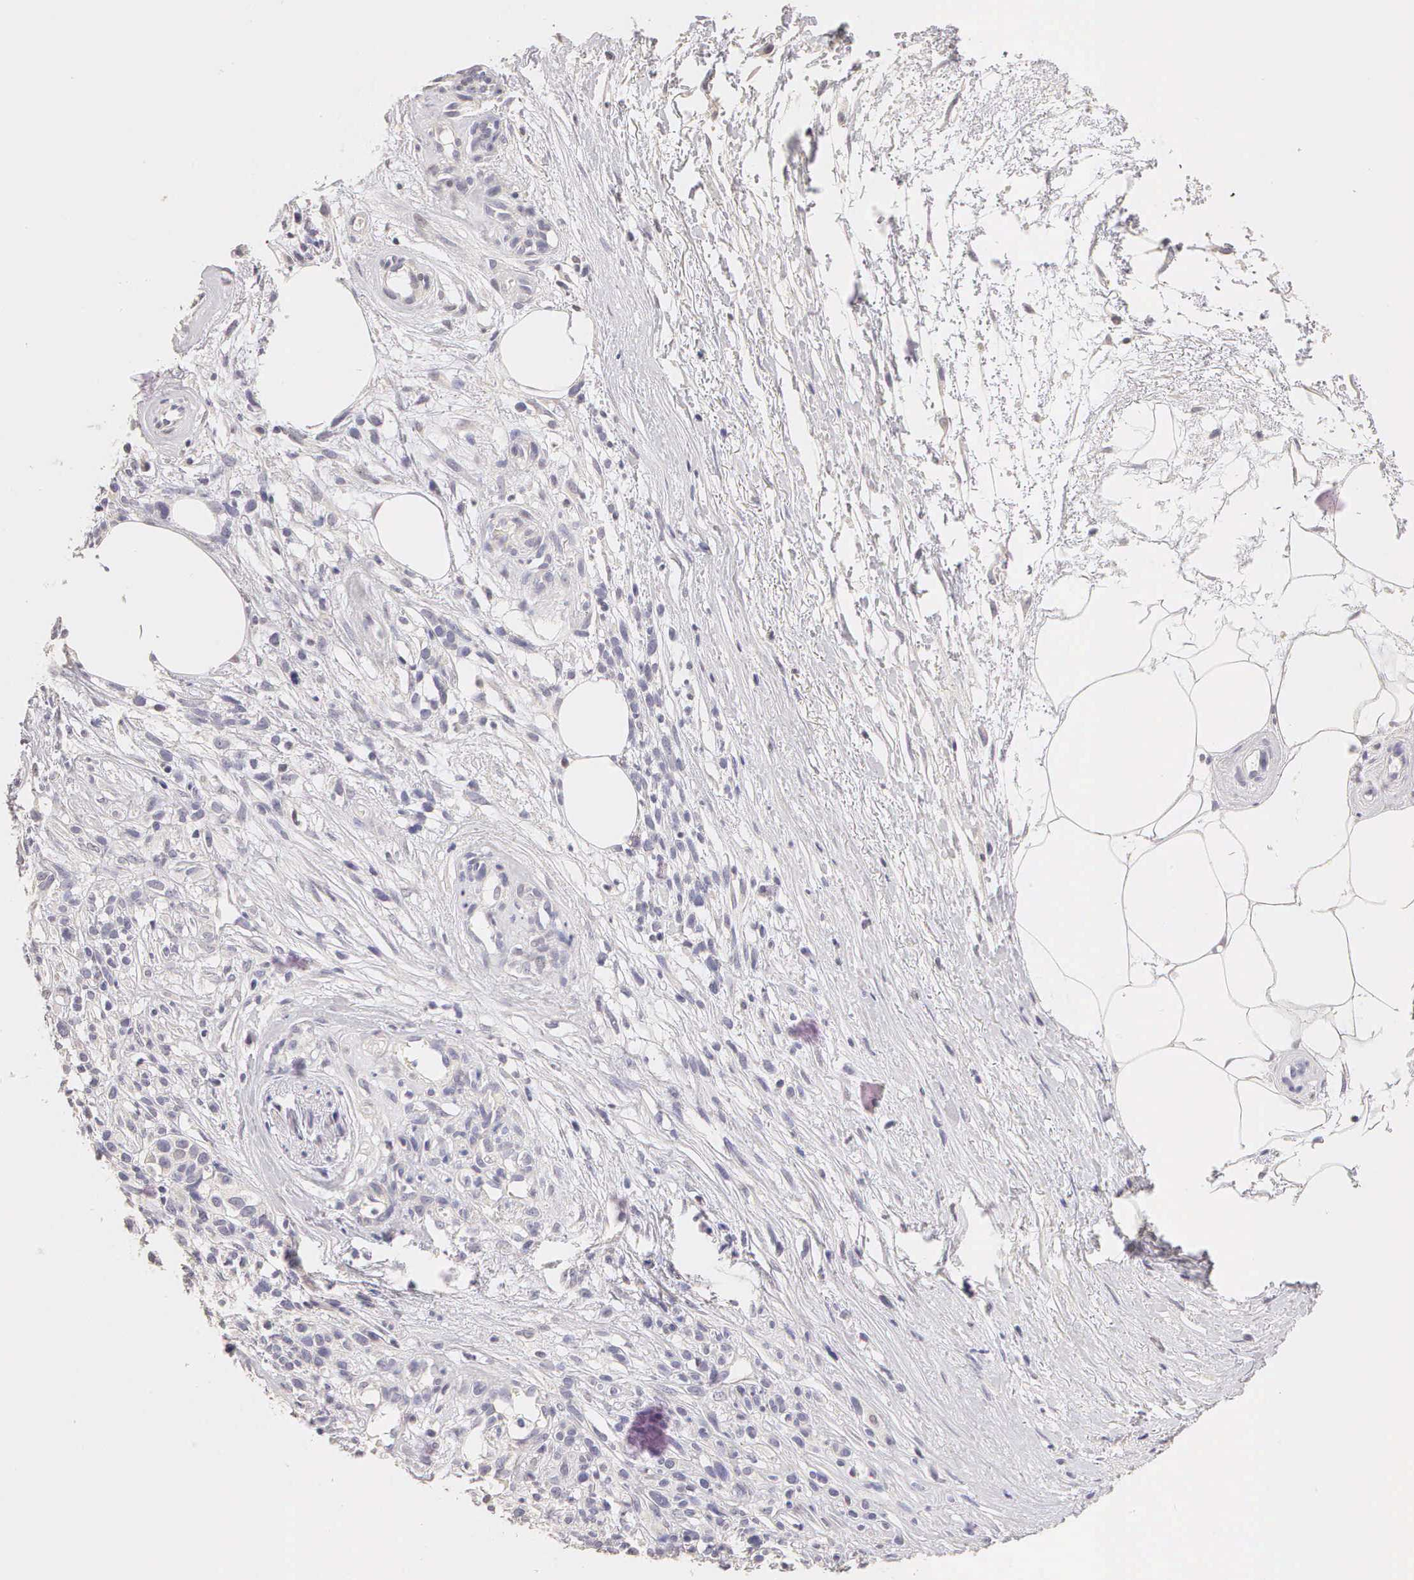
{"staining": {"intensity": "negative", "quantity": "none", "location": "none"}, "tissue": "melanoma", "cell_type": "Tumor cells", "image_type": "cancer", "snomed": [{"axis": "morphology", "description": "Malignant melanoma, NOS"}, {"axis": "topography", "description": "Skin"}], "caption": "Immunohistochemical staining of melanoma displays no significant expression in tumor cells.", "gene": "ESR1", "patient": {"sex": "female", "age": 85}}